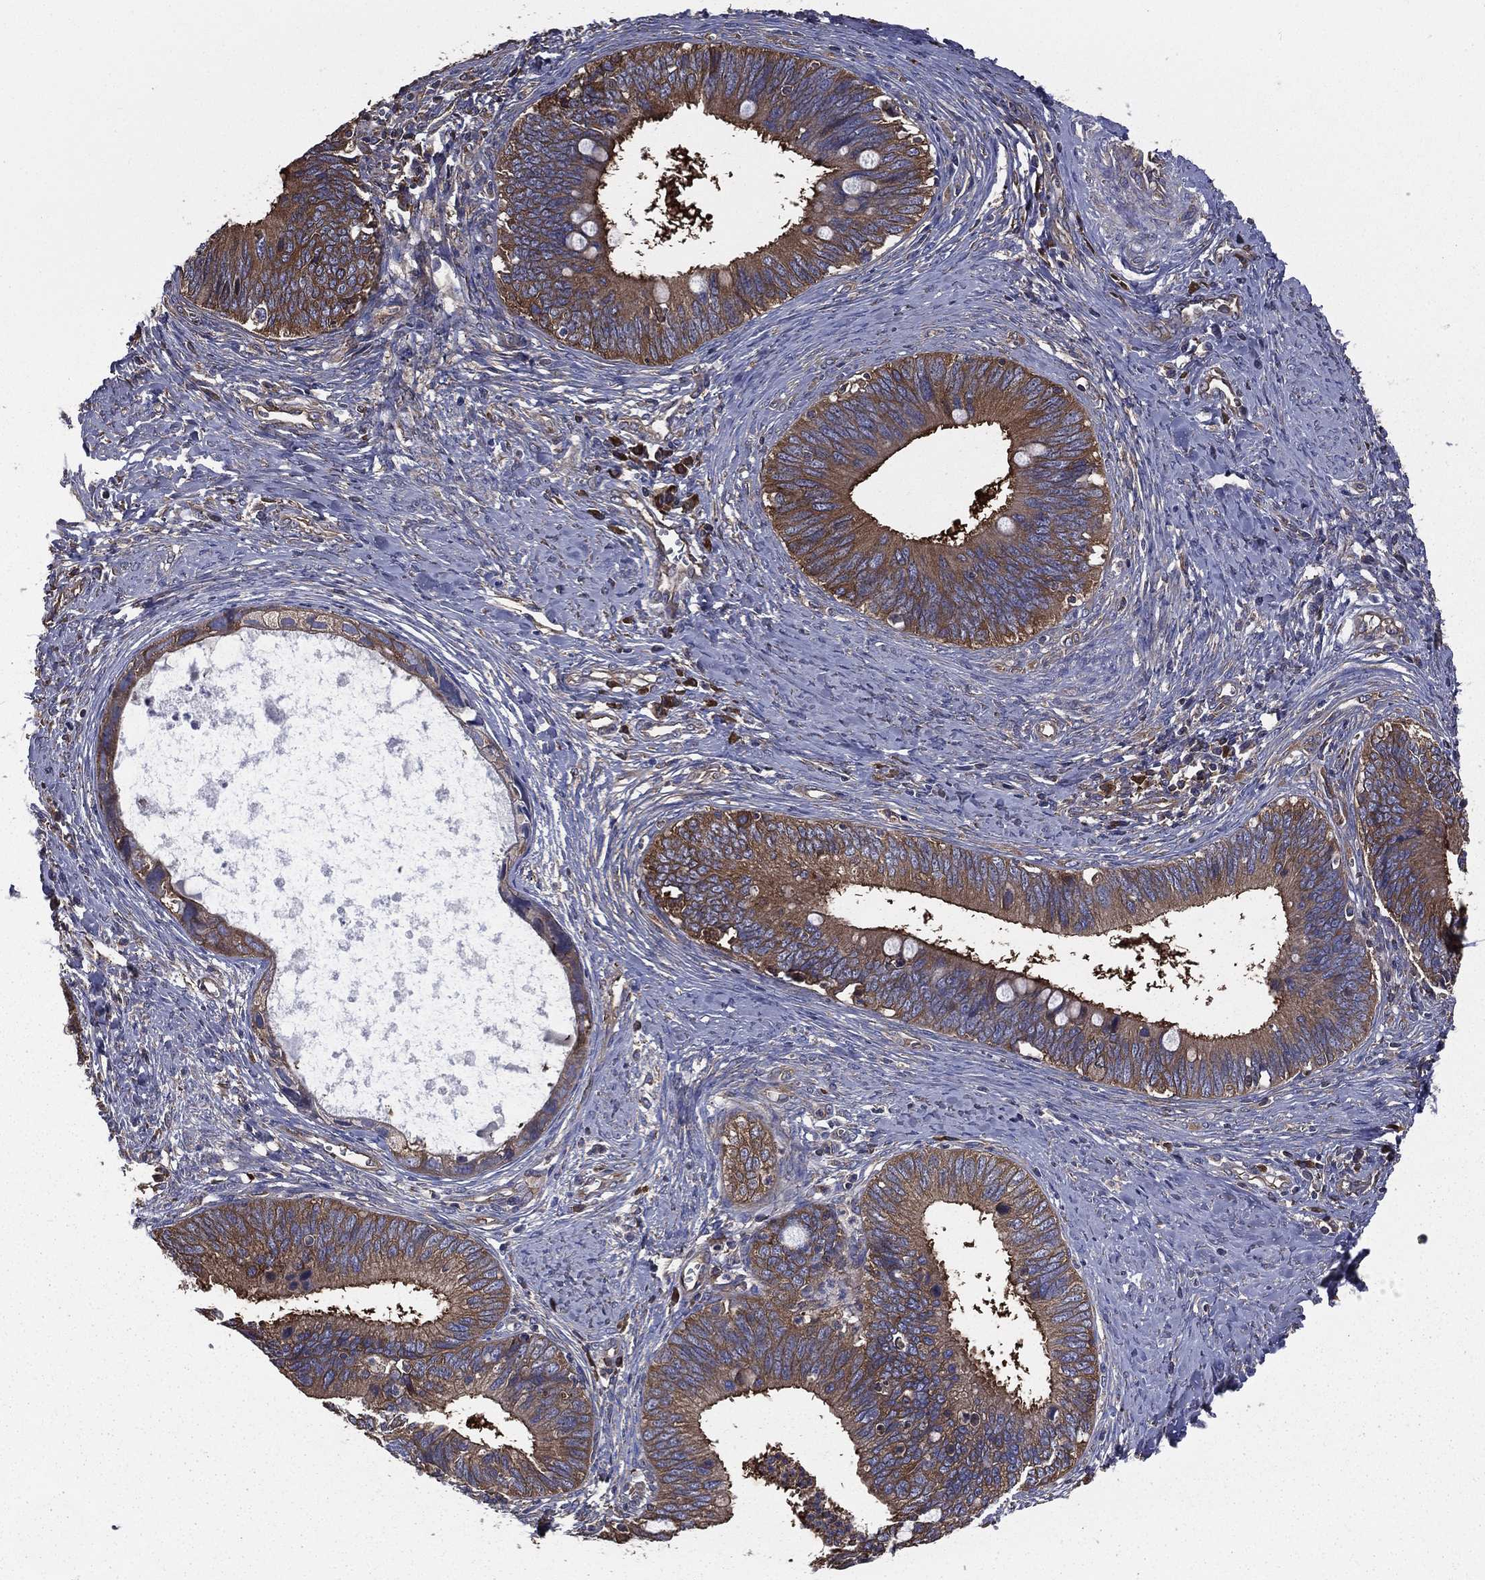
{"staining": {"intensity": "moderate", "quantity": ">75%", "location": "cytoplasmic/membranous"}, "tissue": "cervical cancer", "cell_type": "Tumor cells", "image_type": "cancer", "snomed": [{"axis": "morphology", "description": "Adenocarcinoma, NOS"}, {"axis": "topography", "description": "Cervix"}], "caption": "The micrograph displays a brown stain indicating the presence of a protein in the cytoplasmic/membranous of tumor cells in adenocarcinoma (cervical).", "gene": "SARS1", "patient": {"sex": "female", "age": 42}}